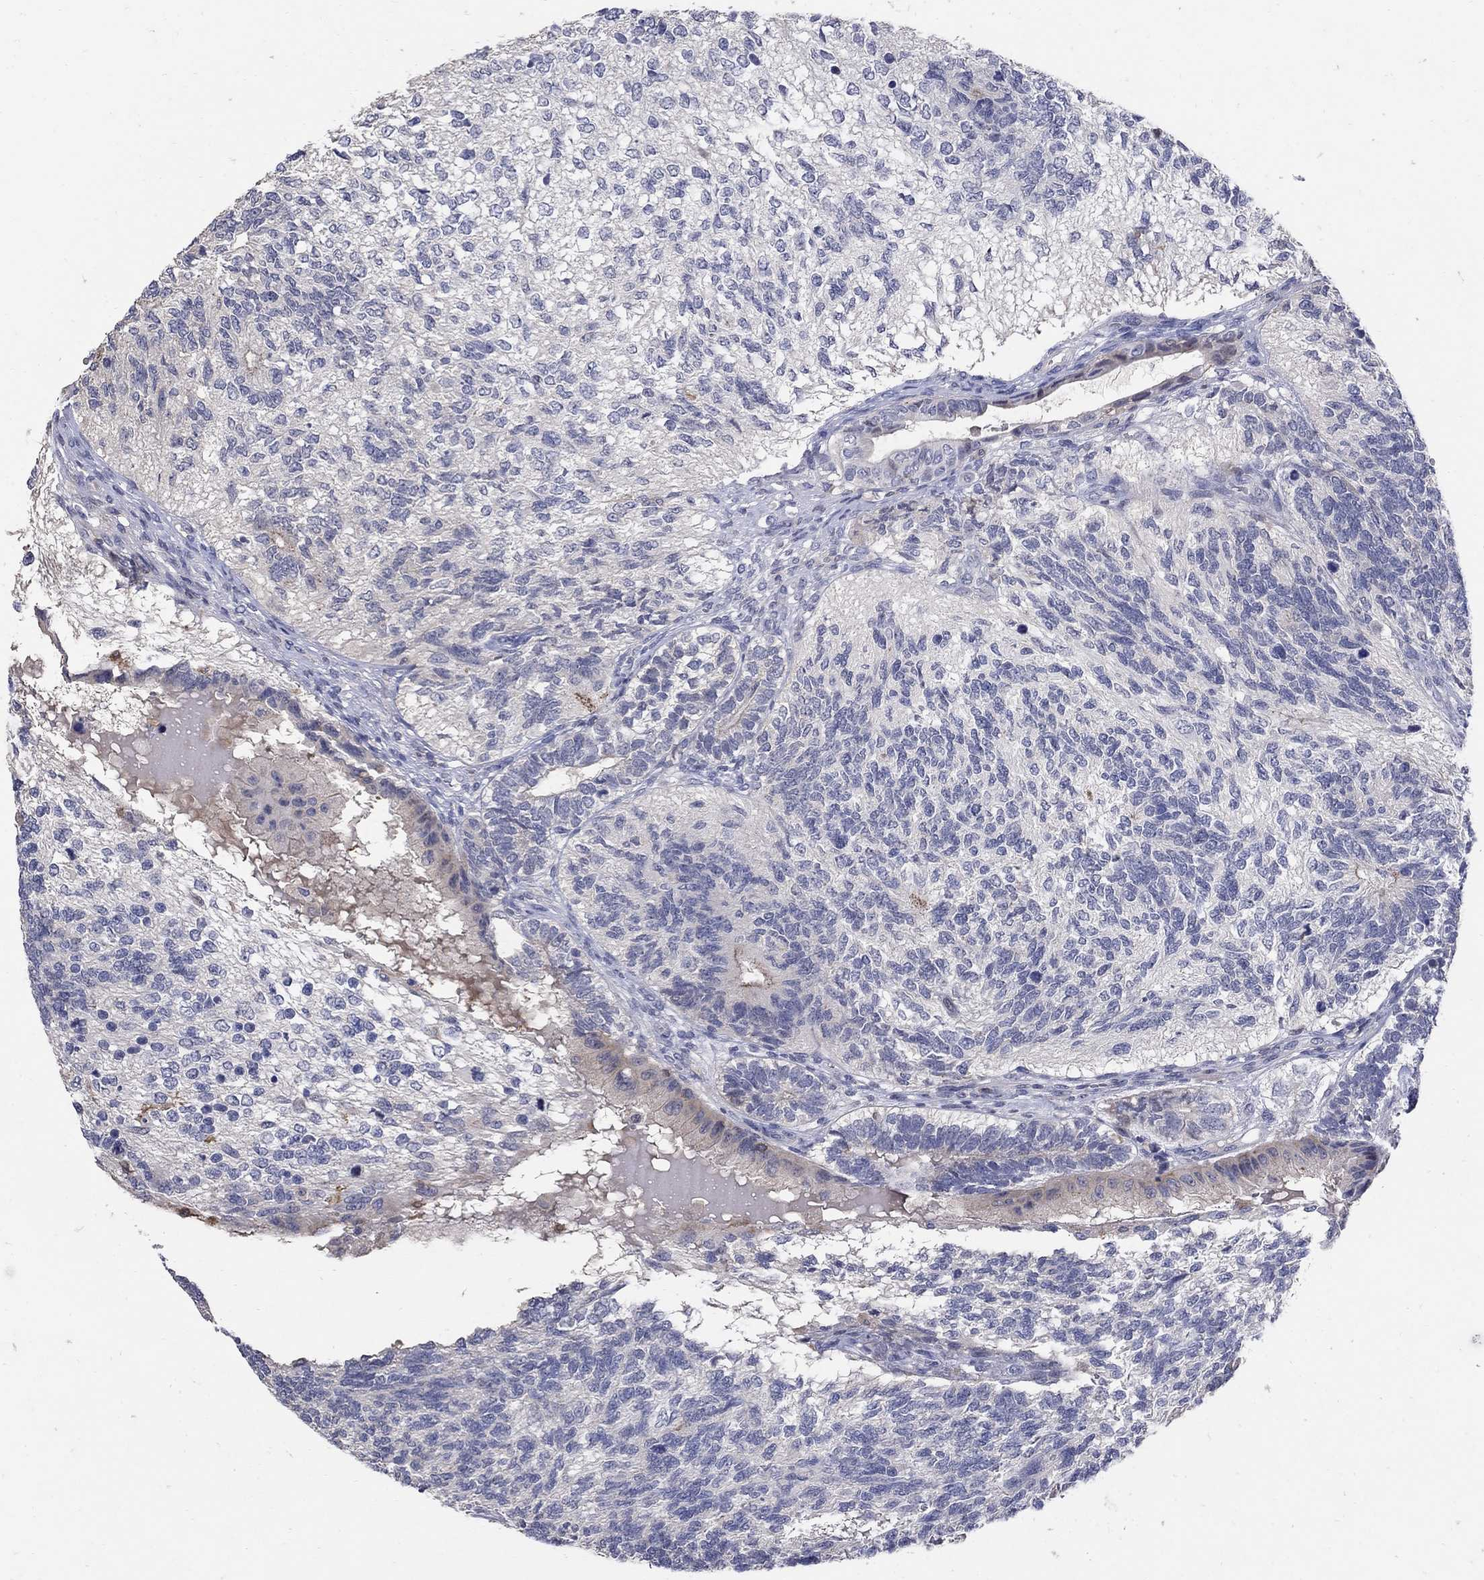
{"staining": {"intensity": "negative", "quantity": "none", "location": "none"}, "tissue": "testis cancer", "cell_type": "Tumor cells", "image_type": "cancer", "snomed": [{"axis": "morphology", "description": "Seminoma, NOS"}, {"axis": "morphology", "description": "Carcinoma, Embryonal, NOS"}, {"axis": "topography", "description": "Testis"}], "caption": "There is no significant positivity in tumor cells of testis cancer (seminoma).", "gene": "CETN1", "patient": {"sex": "male", "age": 41}}